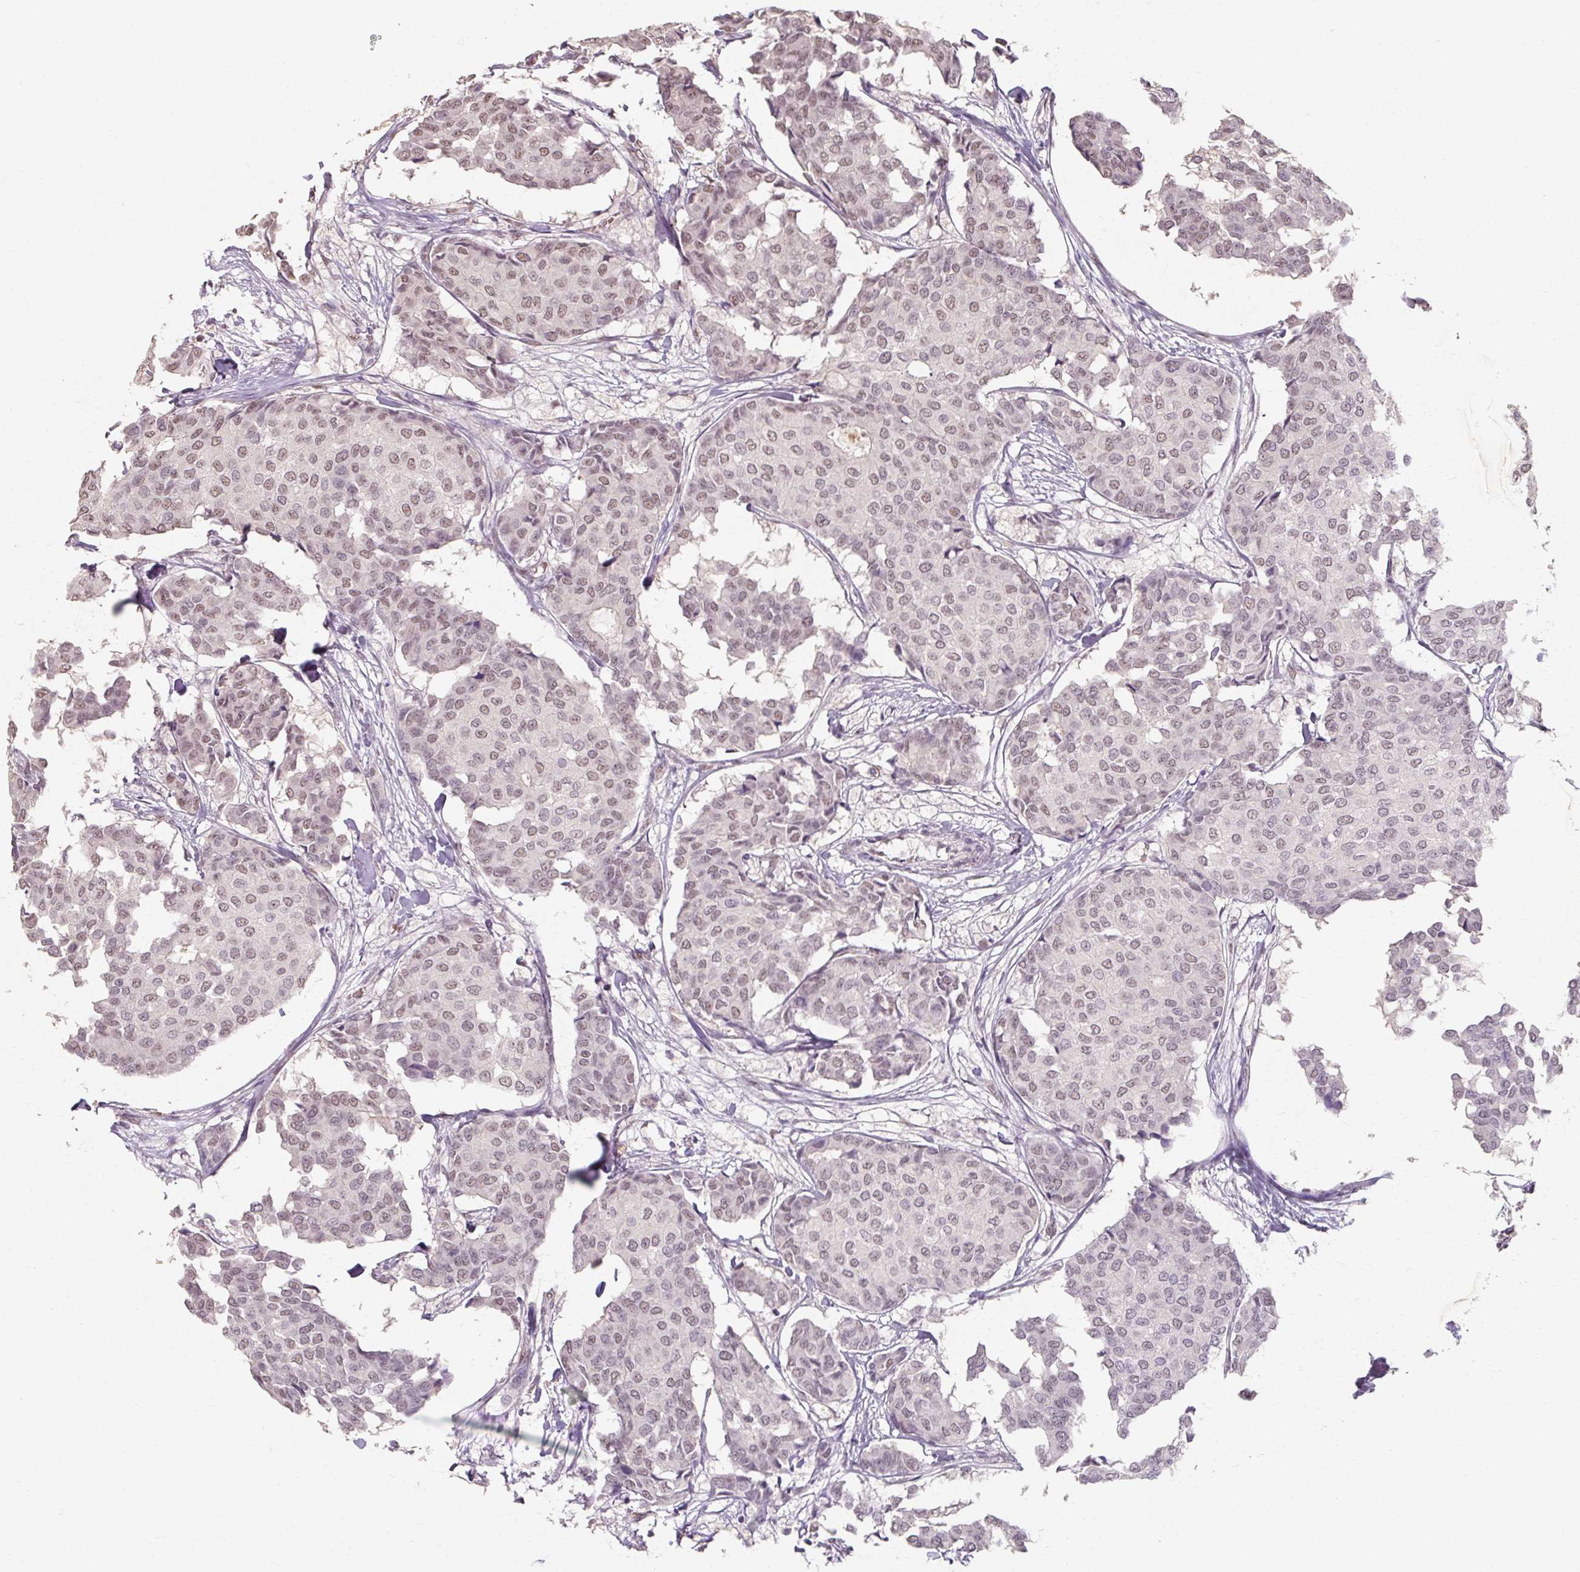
{"staining": {"intensity": "weak", "quantity": "25%-75%", "location": "nuclear"}, "tissue": "breast cancer", "cell_type": "Tumor cells", "image_type": "cancer", "snomed": [{"axis": "morphology", "description": "Duct carcinoma"}, {"axis": "topography", "description": "Breast"}], "caption": "Immunohistochemical staining of breast cancer demonstrates low levels of weak nuclear expression in approximately 25%-75% of tumor cells.", "gene": "ZFTRAF1", "patient": {"sex": "female", "age": 75}}